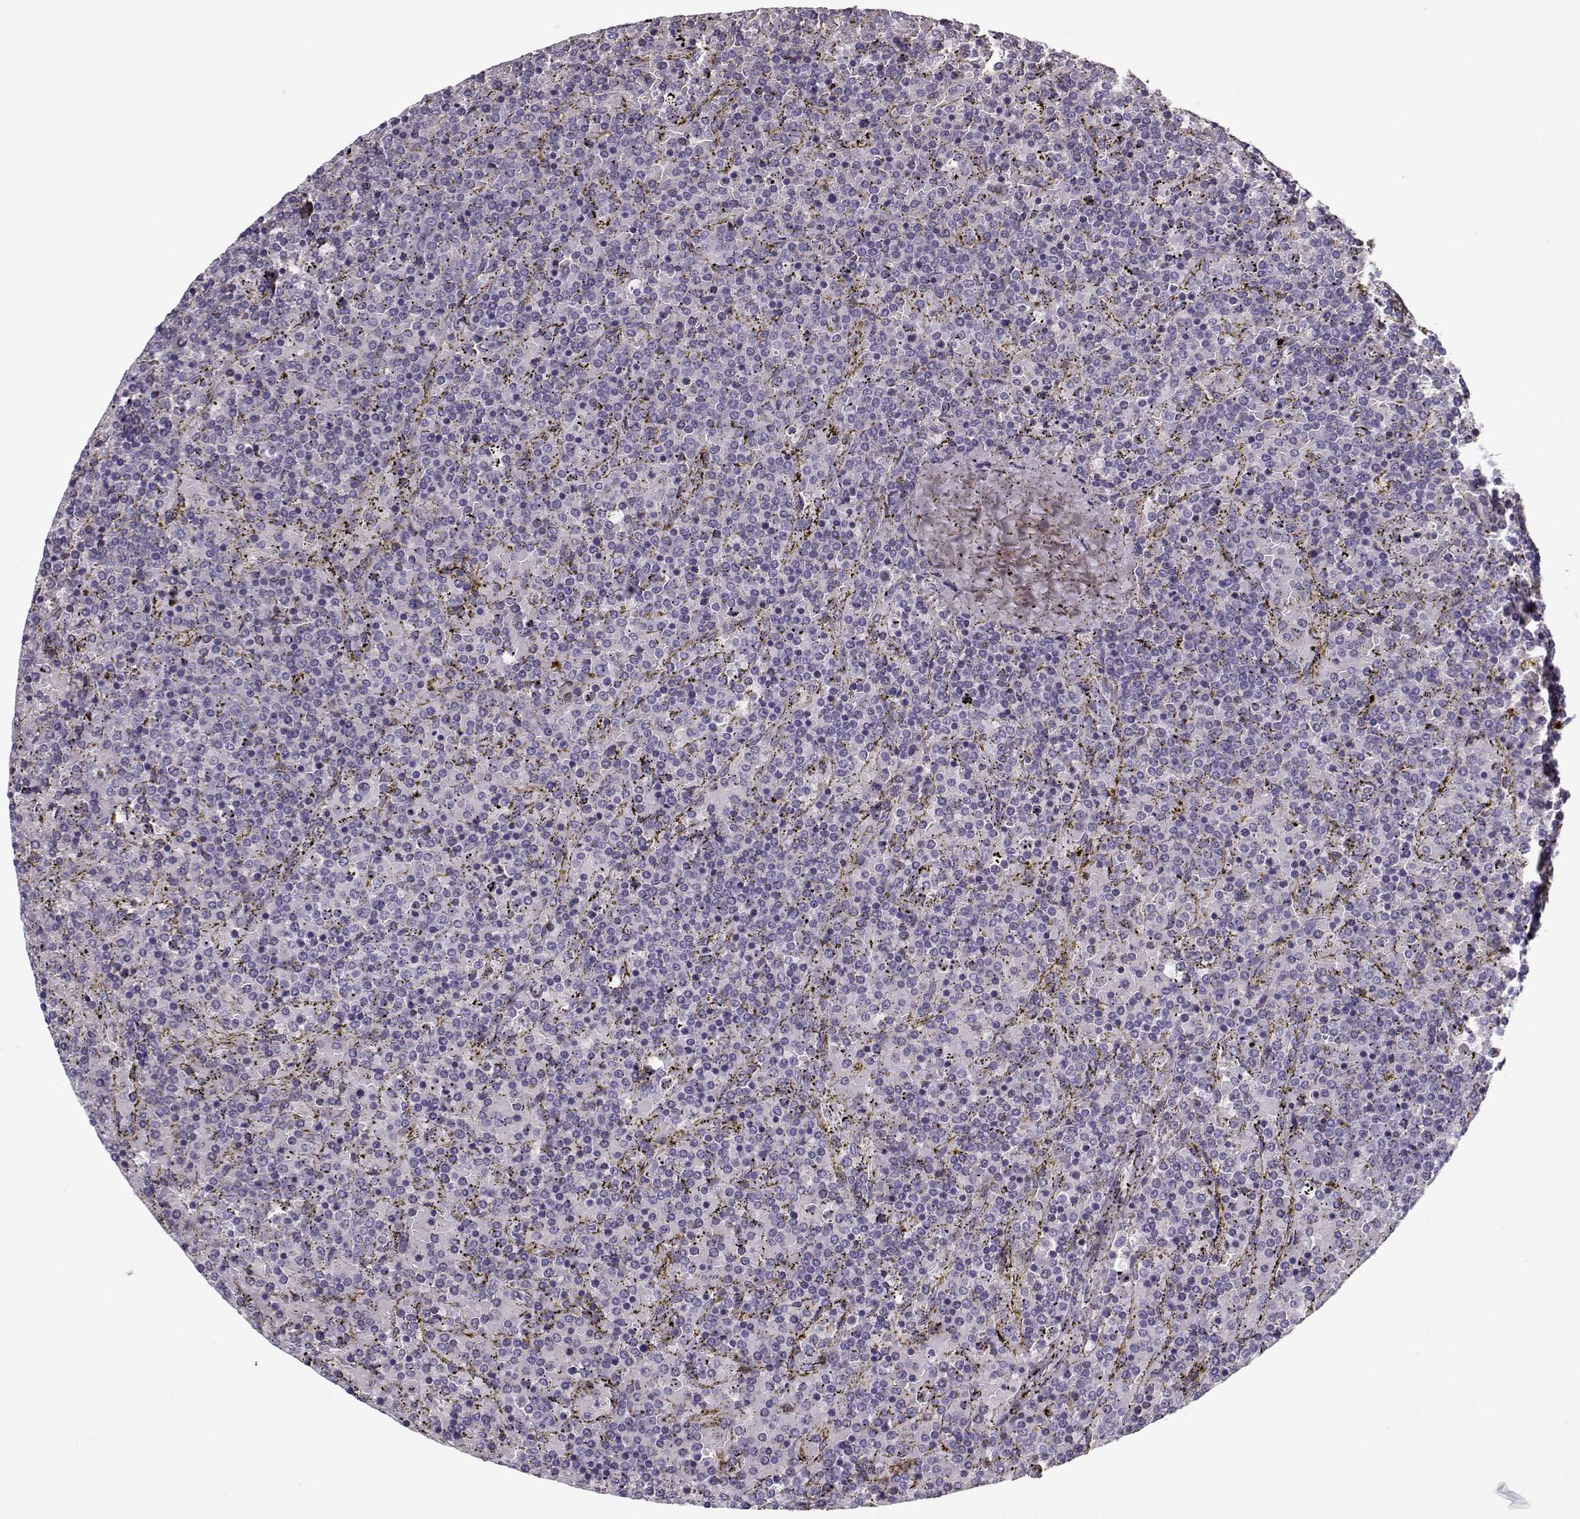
{"staining": {"intensity": "negative", "quantity": "none", "location": "none"}, "tissue": "lymphoma", "cell_type": "Tumor cells", "image_type": "cancer", "snomed": [{"axis": "morphology", "description": "Malignant lymphoma, non-Hodgkin's type, Low grade"}, {"axis": "topography", "description": "Spleen"}], "caption": "Low-grade malignant lymphoma, non-Hodgkin's type was stained to show a protein in brown. There is no significant positivity in tumor cells.", "gene": "CCDC136", "patient": {"sex": "female", "age": 77}}